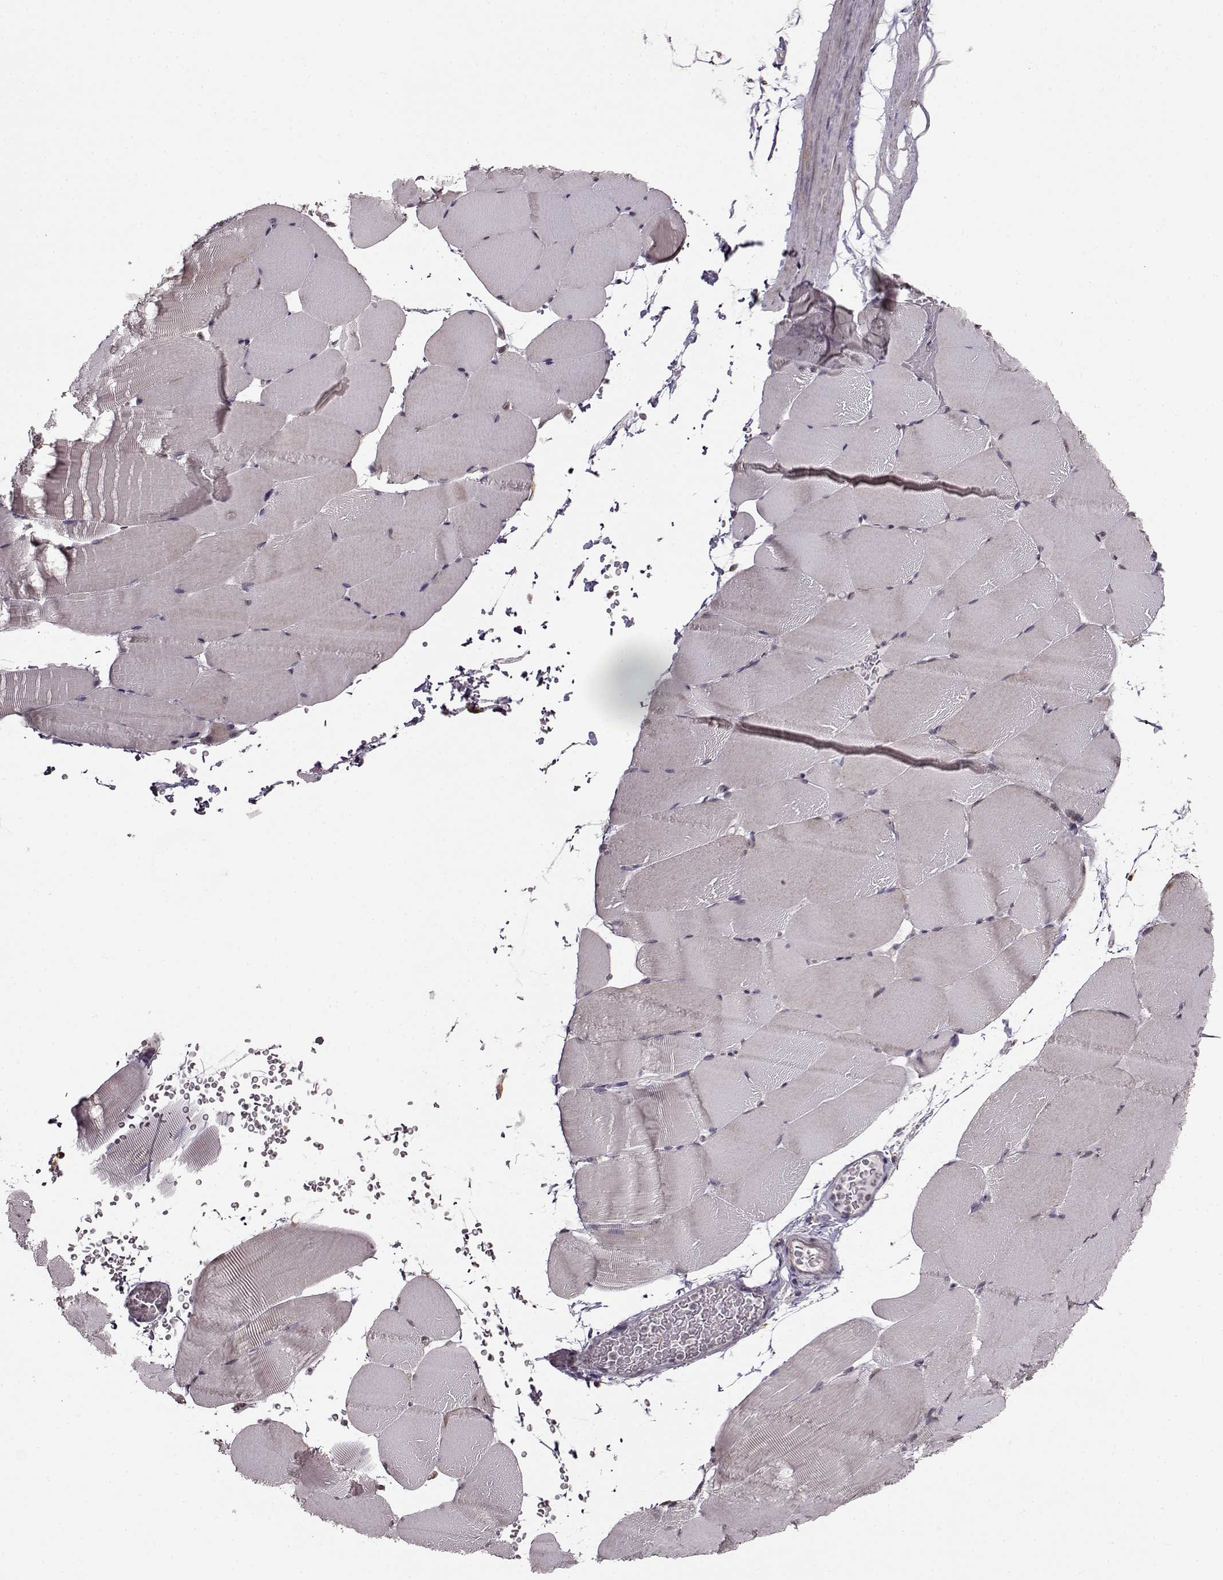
{"staining": {"intensity": "negative", "quantity": "none", "location": "none"}, "tissue": "skeletal muscle", "cell_type": "Myocytes", "image_type": "normal", "snomed": [{"axis": "morphology", "description": "Normal tissue, NOS"}, {"axis": "topography", "description": "Skeletal muscle"}], "caption": "This is an immunohistochemistry image of benign human skeletal muscle. There is no staining in myocytes.", "gene": "FSHB", "patient": {"sex": "female", "age": 37}}